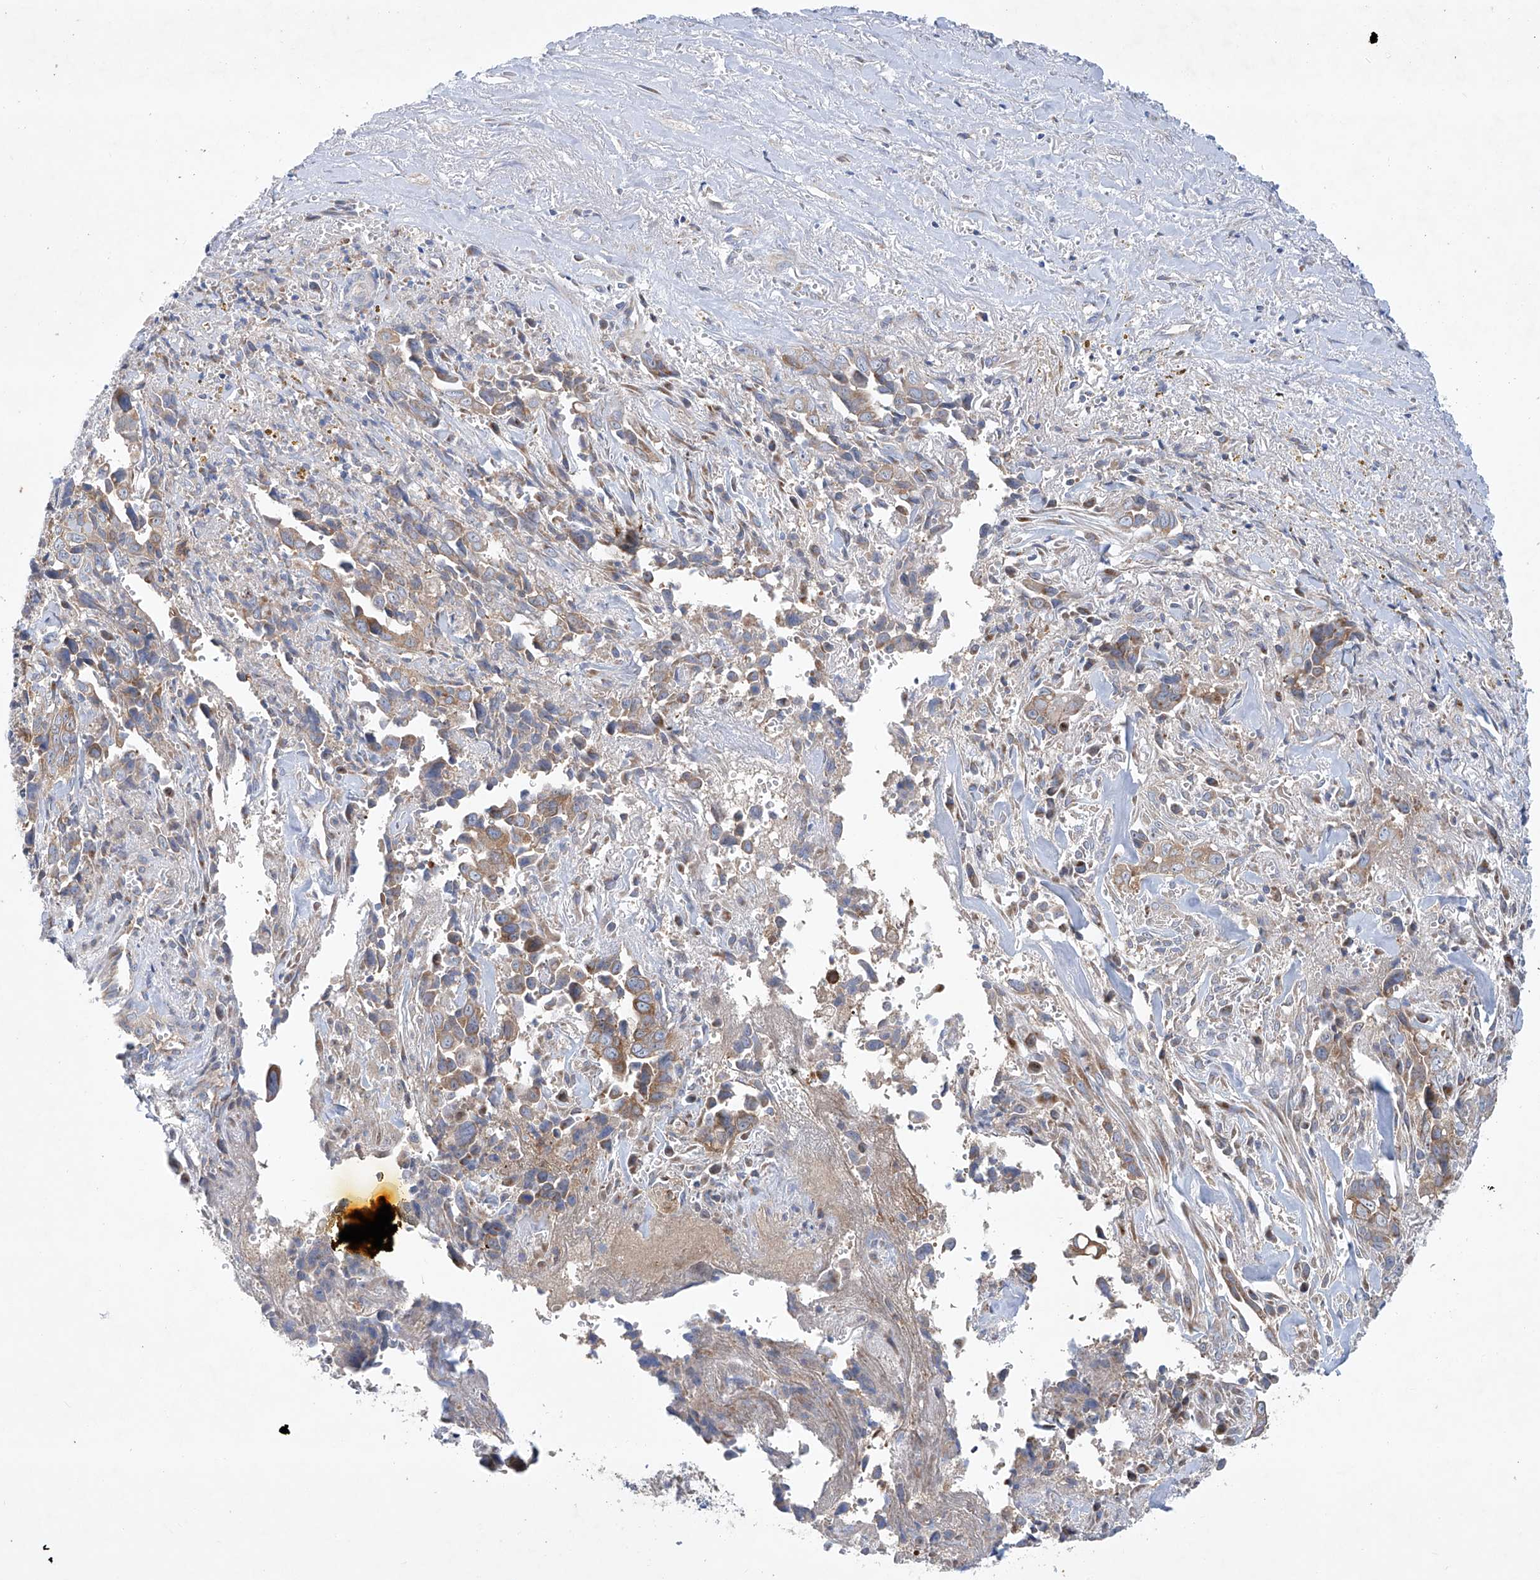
{"staining": {"intensity": "moderate", "quantity": ">75%", "location": "cytoplasmic/membranous"}, "tissue": "liver cancer", "cell_type": "Tumor cells", "image_type": "cancer", "snomed": [{"axis": "morphology", "description": "Cholangiocarcinoma"}, {"axis": "topography", "description": "Liver"}], "caption": "Liver cancer (cholangiocarcinoma) tissue displays moderate cytoplasmic/membranous positivity in approximately >75% of tumor cells, visualized by immunohistochemistry.", "gene": "KLC4", "patient": {"sex": "female", "age": 79}}